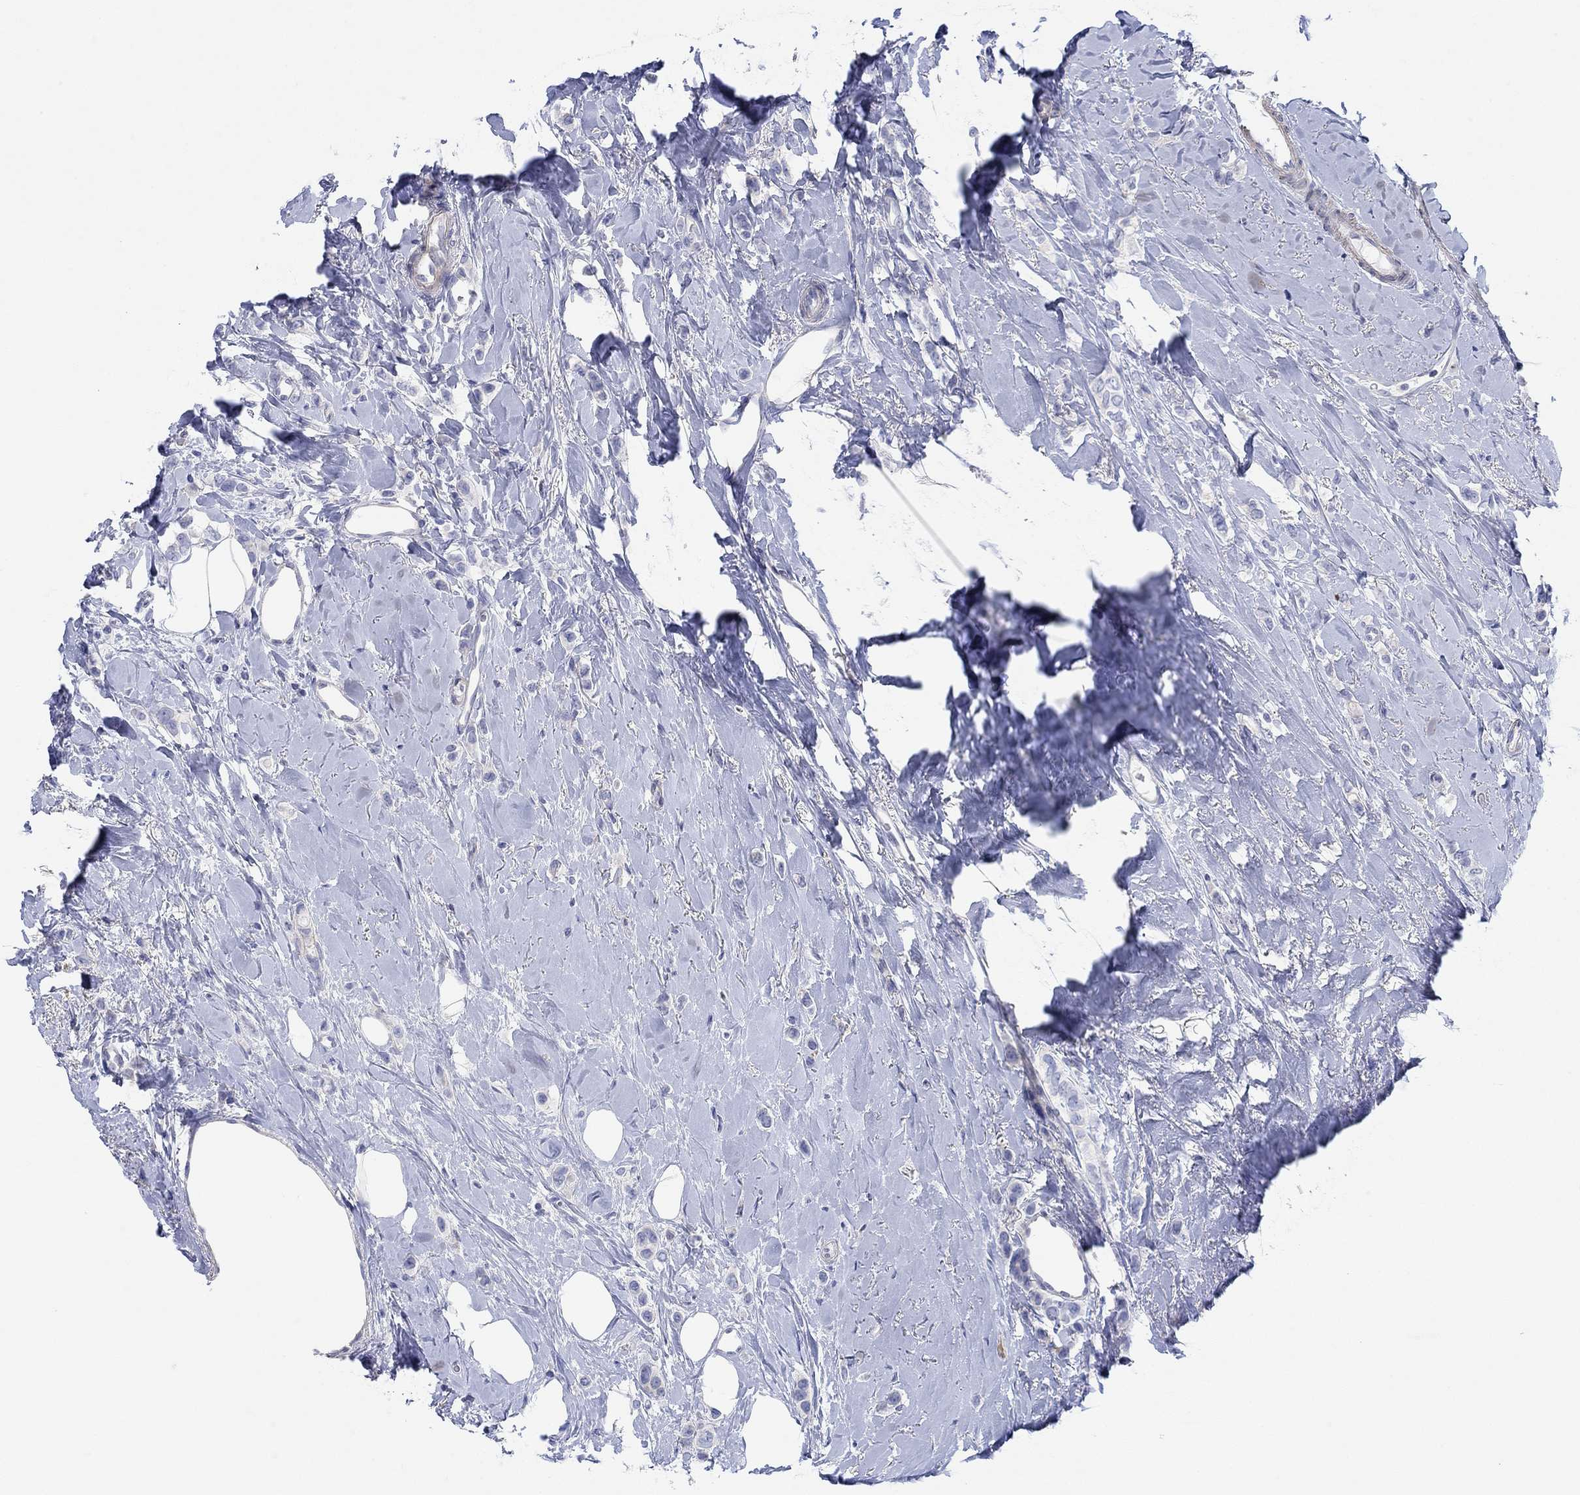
{"staining": {"intensity": "negative", "quantity": "none", "location": "none"}, "tissue": "breast cancer", "cell_type": "Tumor cells", "image_type": "cancer", "snomed": [{"axis": "morphology", "description": "Lobular carcinoma"}, {"axis": "topography", "description": "Breast"}], "caption": "Human breast lobular carcinoma stained for a protein using IHC displays no positivity in tumor cells.", "gene": "PPIL6", "patient": {"sex": "female", "age": 66}}